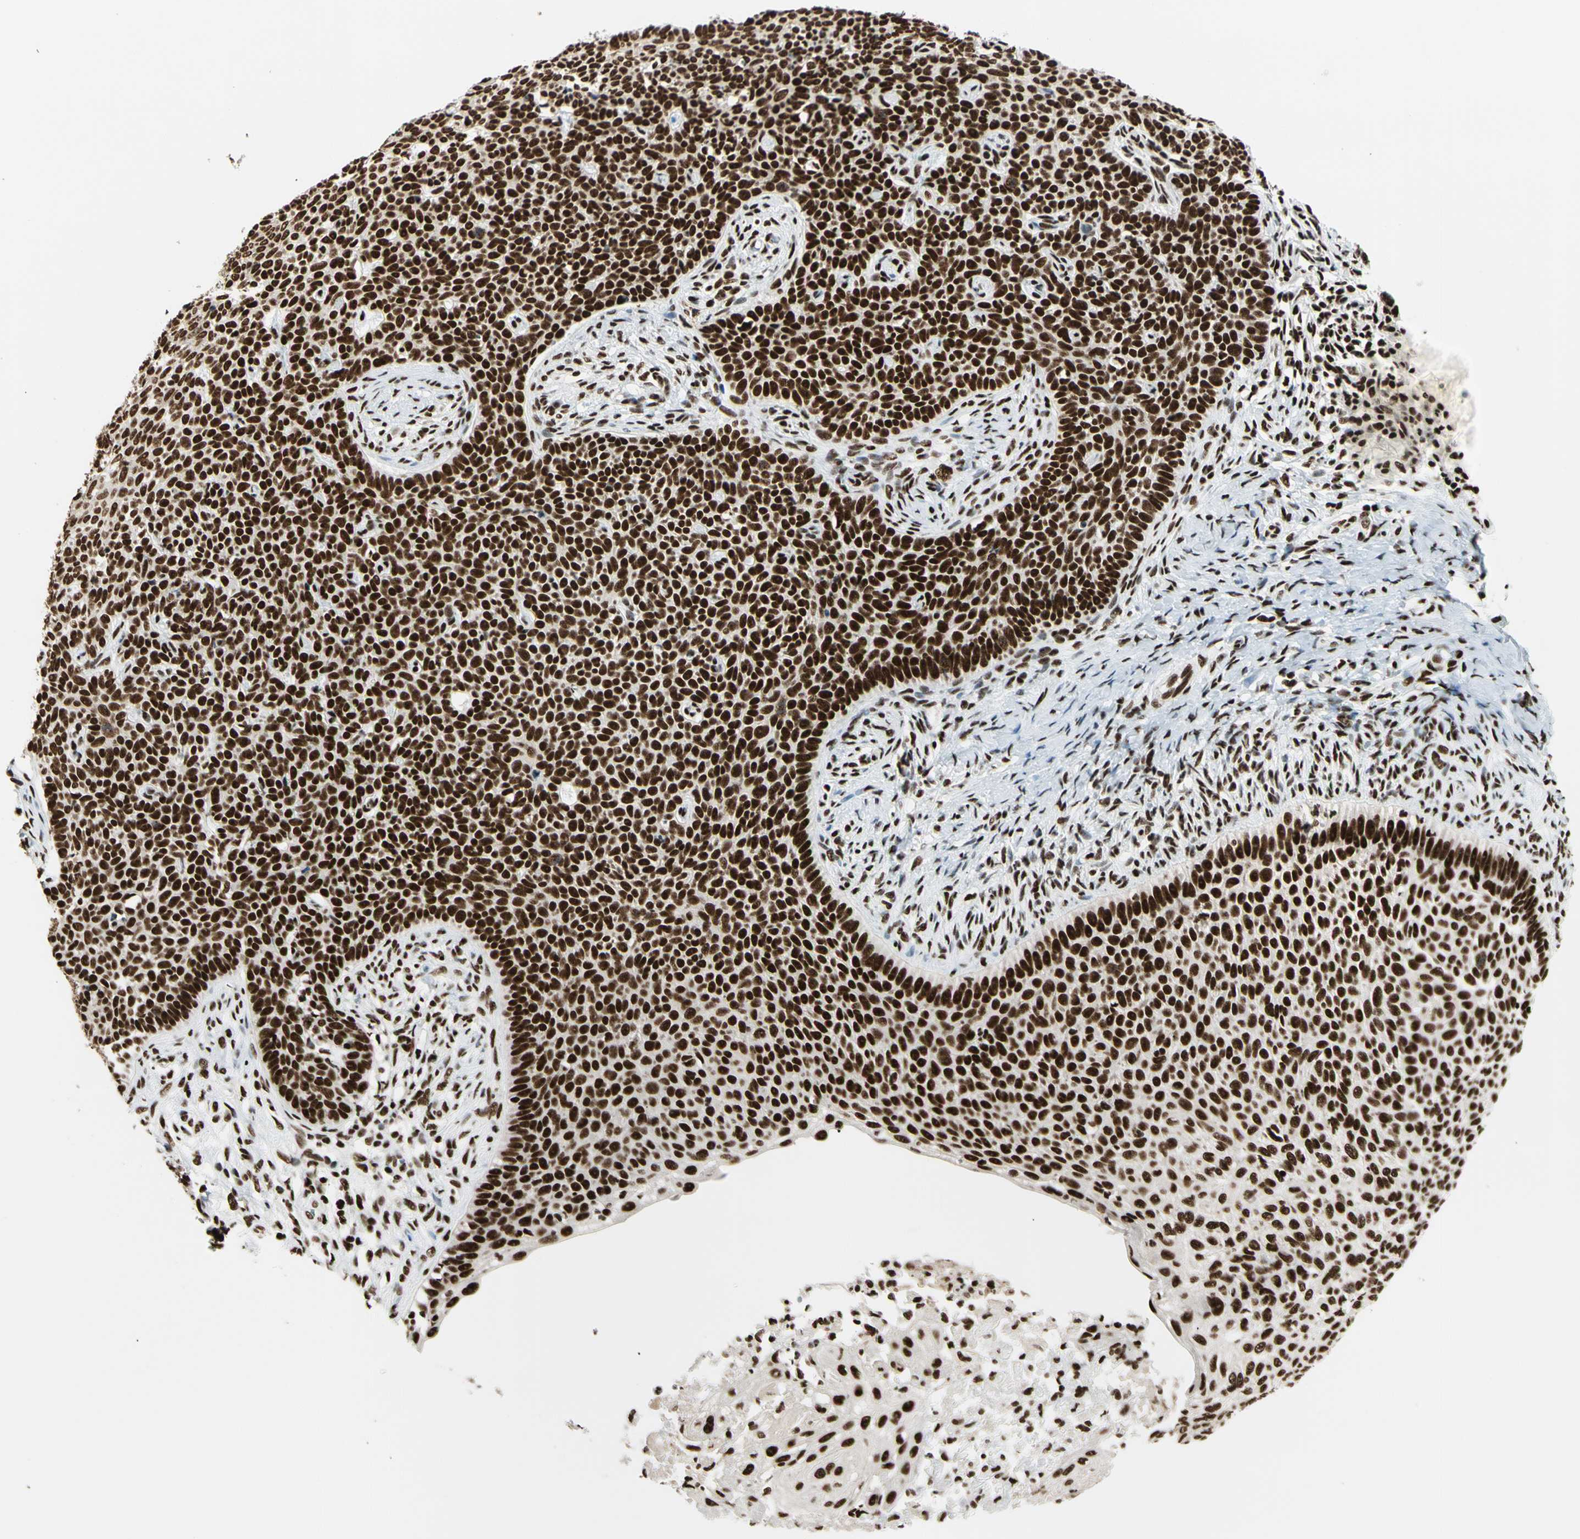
{"staining": {"intensity": "strong", "quantity": ">75%", "location": "nuclear"}, "tissue": "skin cancer", "cell_type": "Tumor cells", "image_type": "cancer", "snomed": [{"axis": "morphology", "description": "Normal tissue, NOS"}, {"axis": "morphology", "description": "Basal cell carcinoma"}, {"axis": "topography", "description": "Skin"}], "caption": "Brown immunohistochemical staining in skin basal cell carcinoma shows strong nuclear positivity in approximately >75% of tumor cells.", "gene": "CCAR1", "patient": {"sex": "male", "age": 87}}